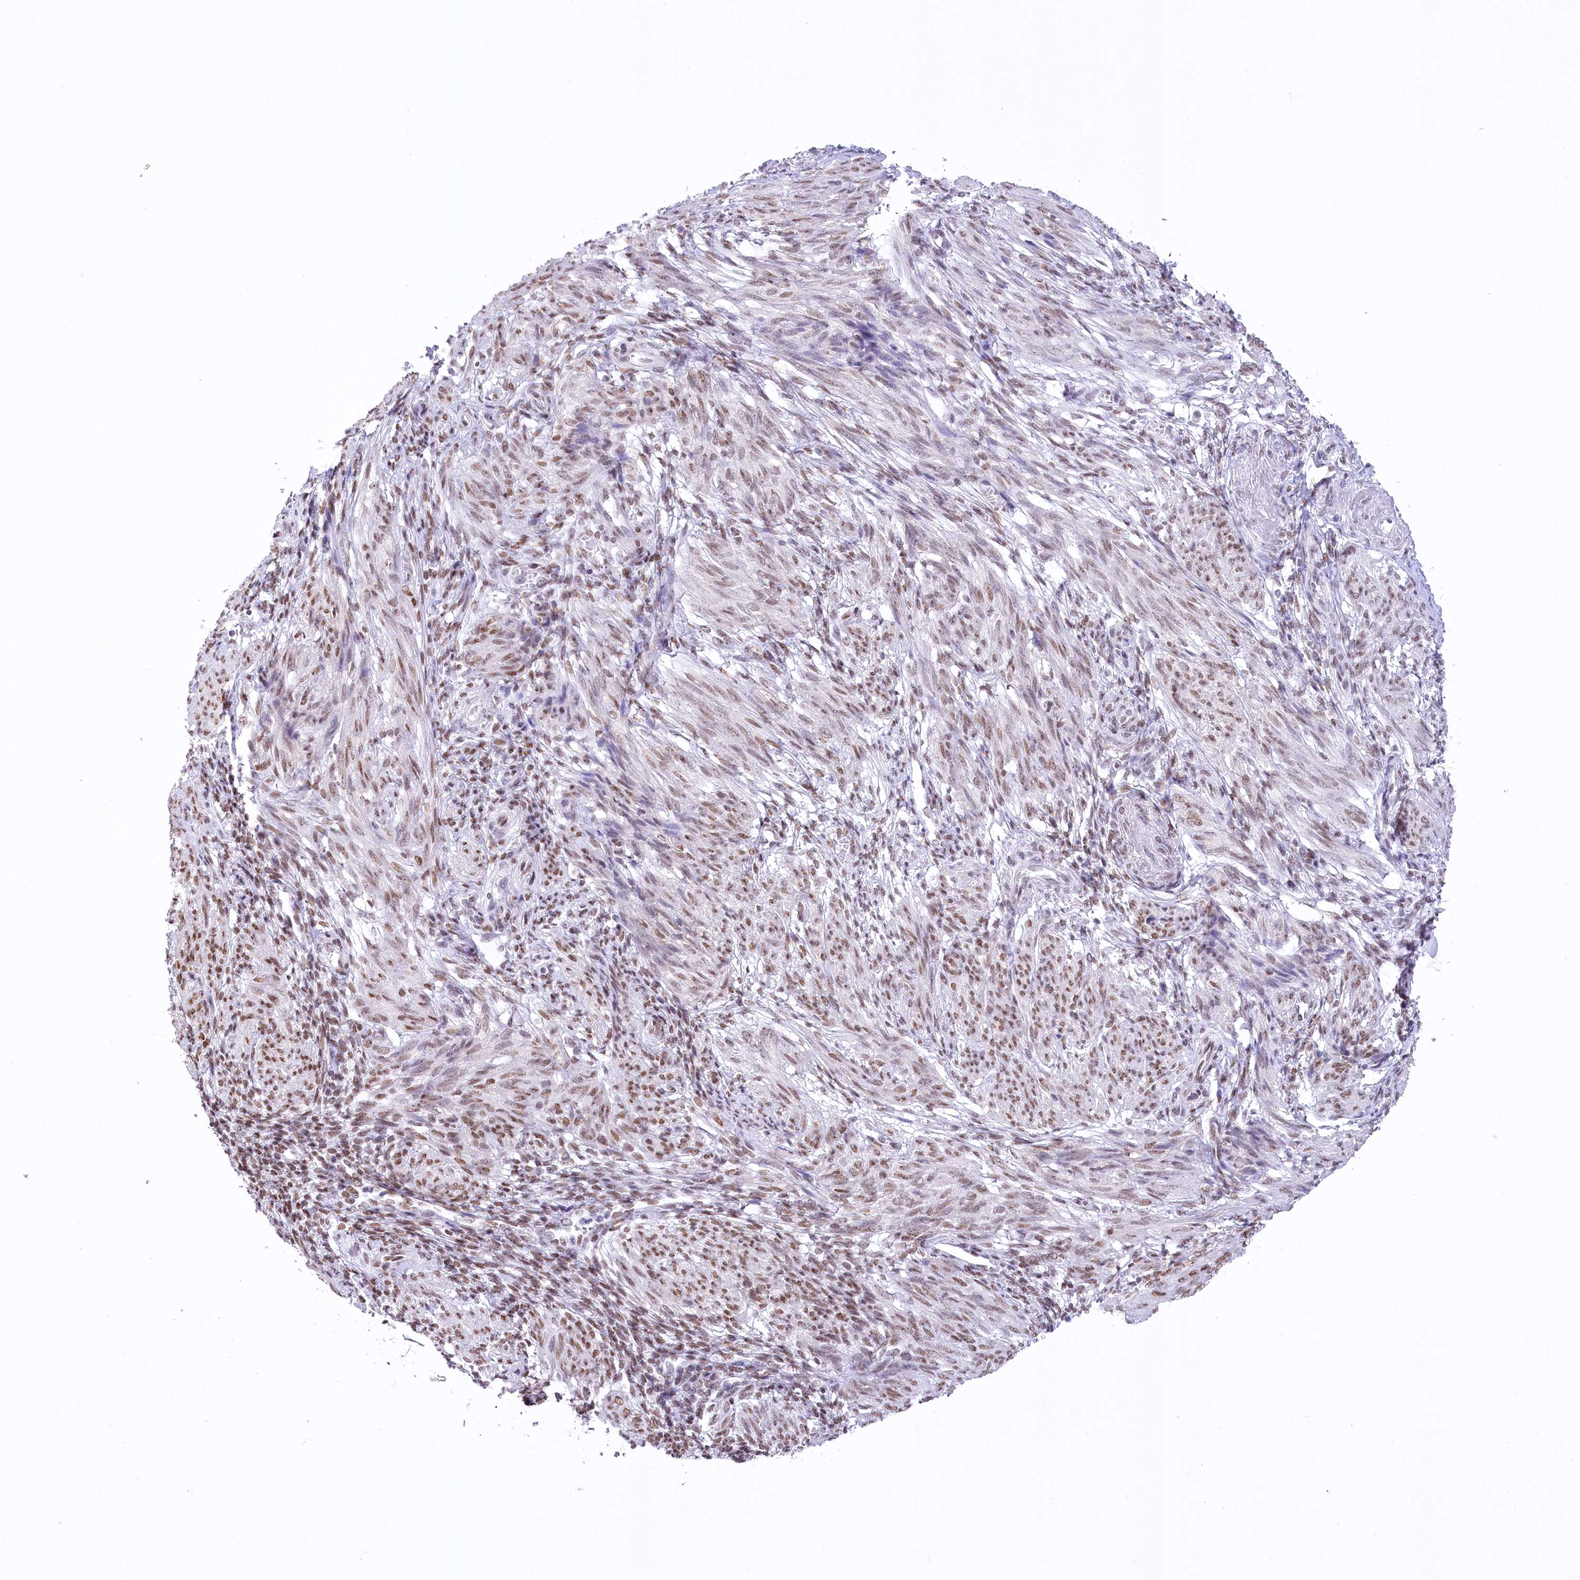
{"staining": {"intensity": "moderate", "quantity": "25%-75%", "location": "nuclear"}, "tissue": "smooth muscle", "cell_type": "Smooth muscle cells", "image_type": "normal", "snomed": [{"axis": "morphology", "description": "Normal tissue, NOS"}, {"axis": "topography", "description": "Smooth muscle"}], "caption": "Immunohistochemistry (DAB) staining of benign smooth muscle demonstrates moderate nuclear protein expression in about 25%-75% of smooth muscle cells. (brown staining indicates protein expression, while blue staining denotes nuclei).", "gene": "HNRNPA0", "patient": {"sex": "female", "age": 39}}